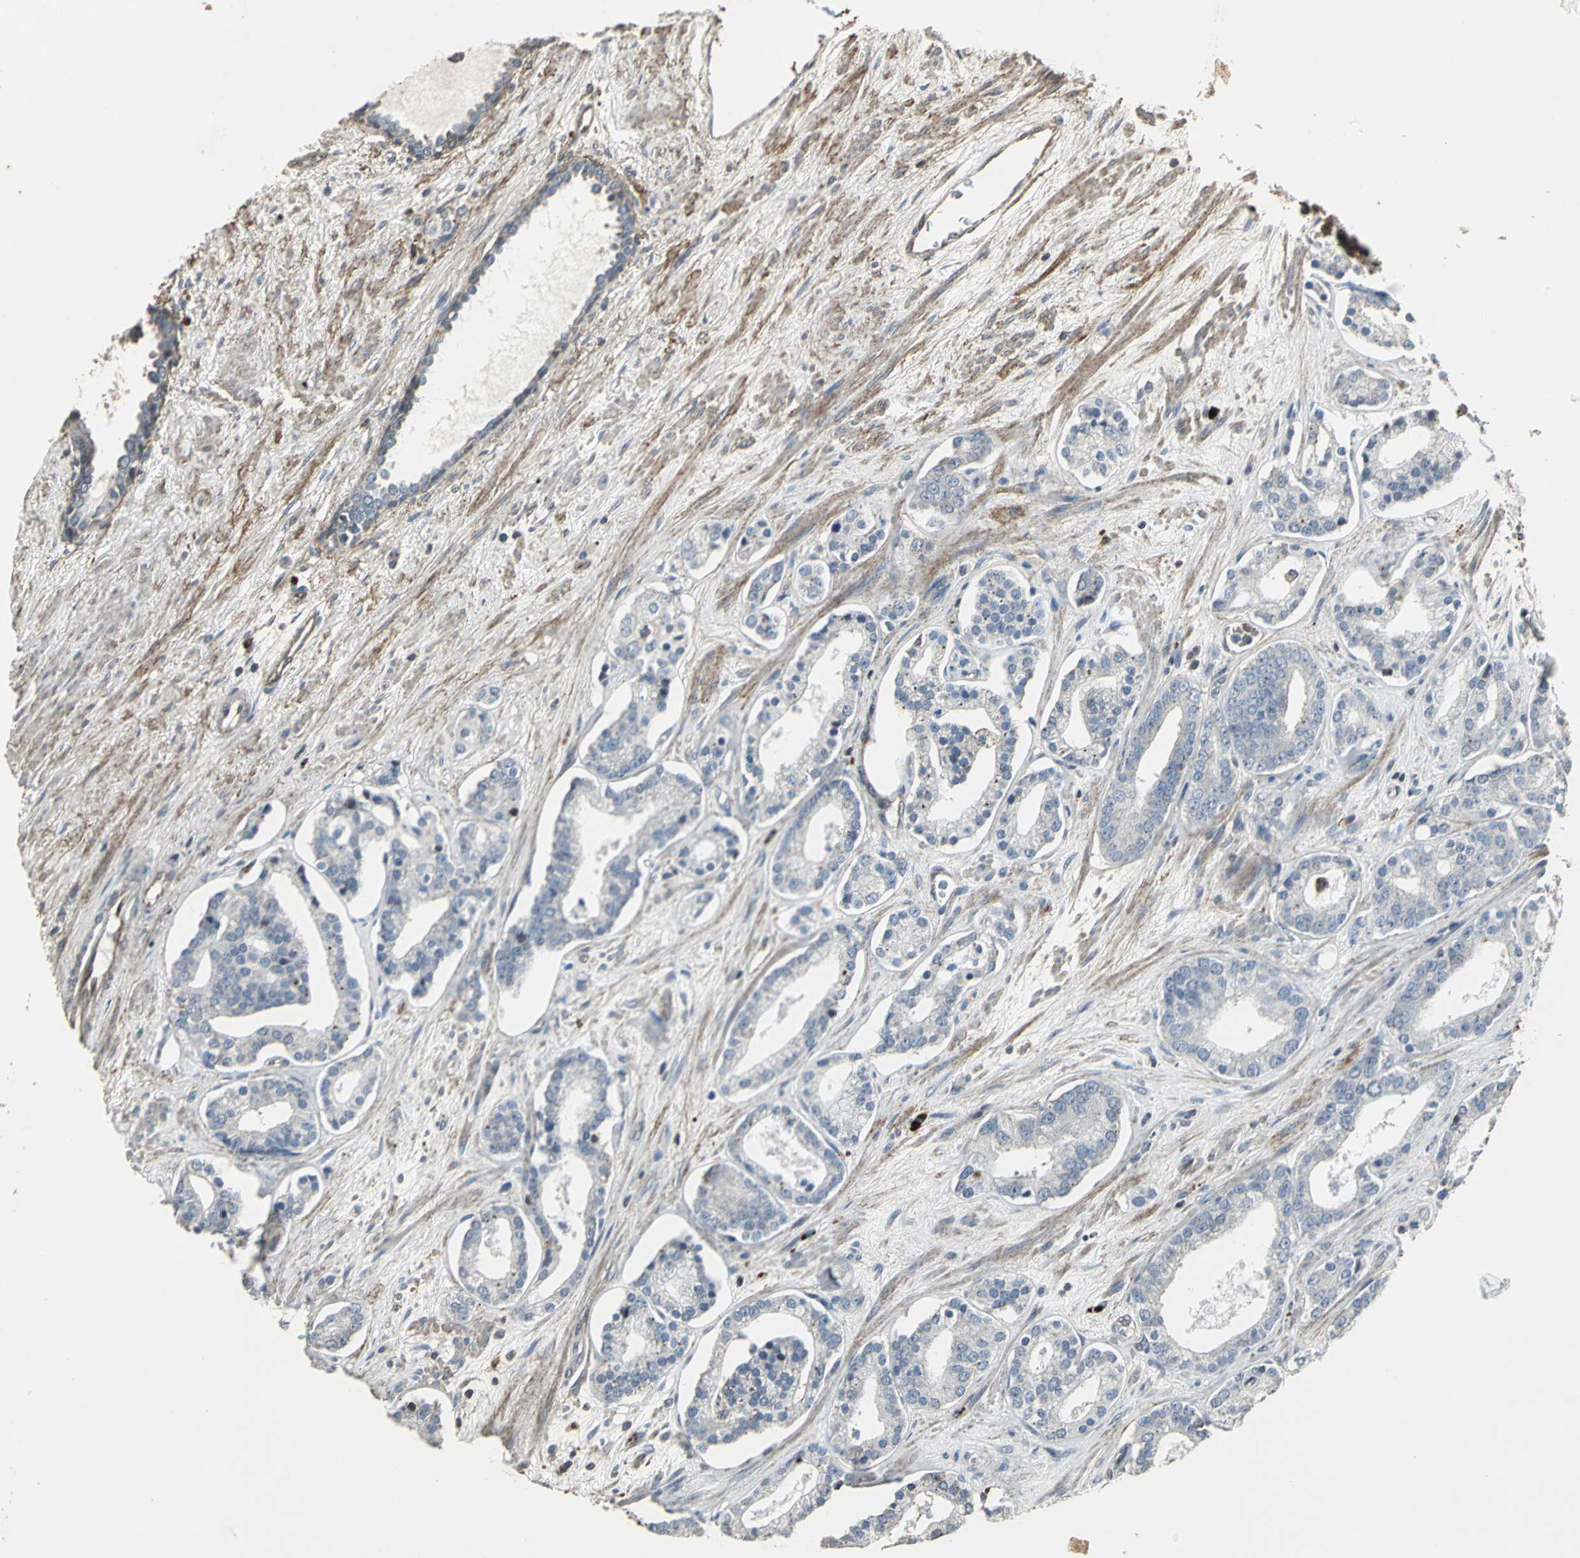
{"staining": {"intensity": "negative", "quantity": "none", "location": "none"}, "tissue": "prostate cancer", "cell_type": "Tumor cells", "image_type": "cancer", "snomed": [{"axis": "morphology", "description": "Adenocarcinoma, Low grade"}, {"axis": "topography", "description": "Prostate"}], "caption": "There is no significant positivity in tumor cells of low-grade adenocarcinoma (prostate).", "gene": "DNAJB4", "patient": {"sex": "male", "age": 63}}